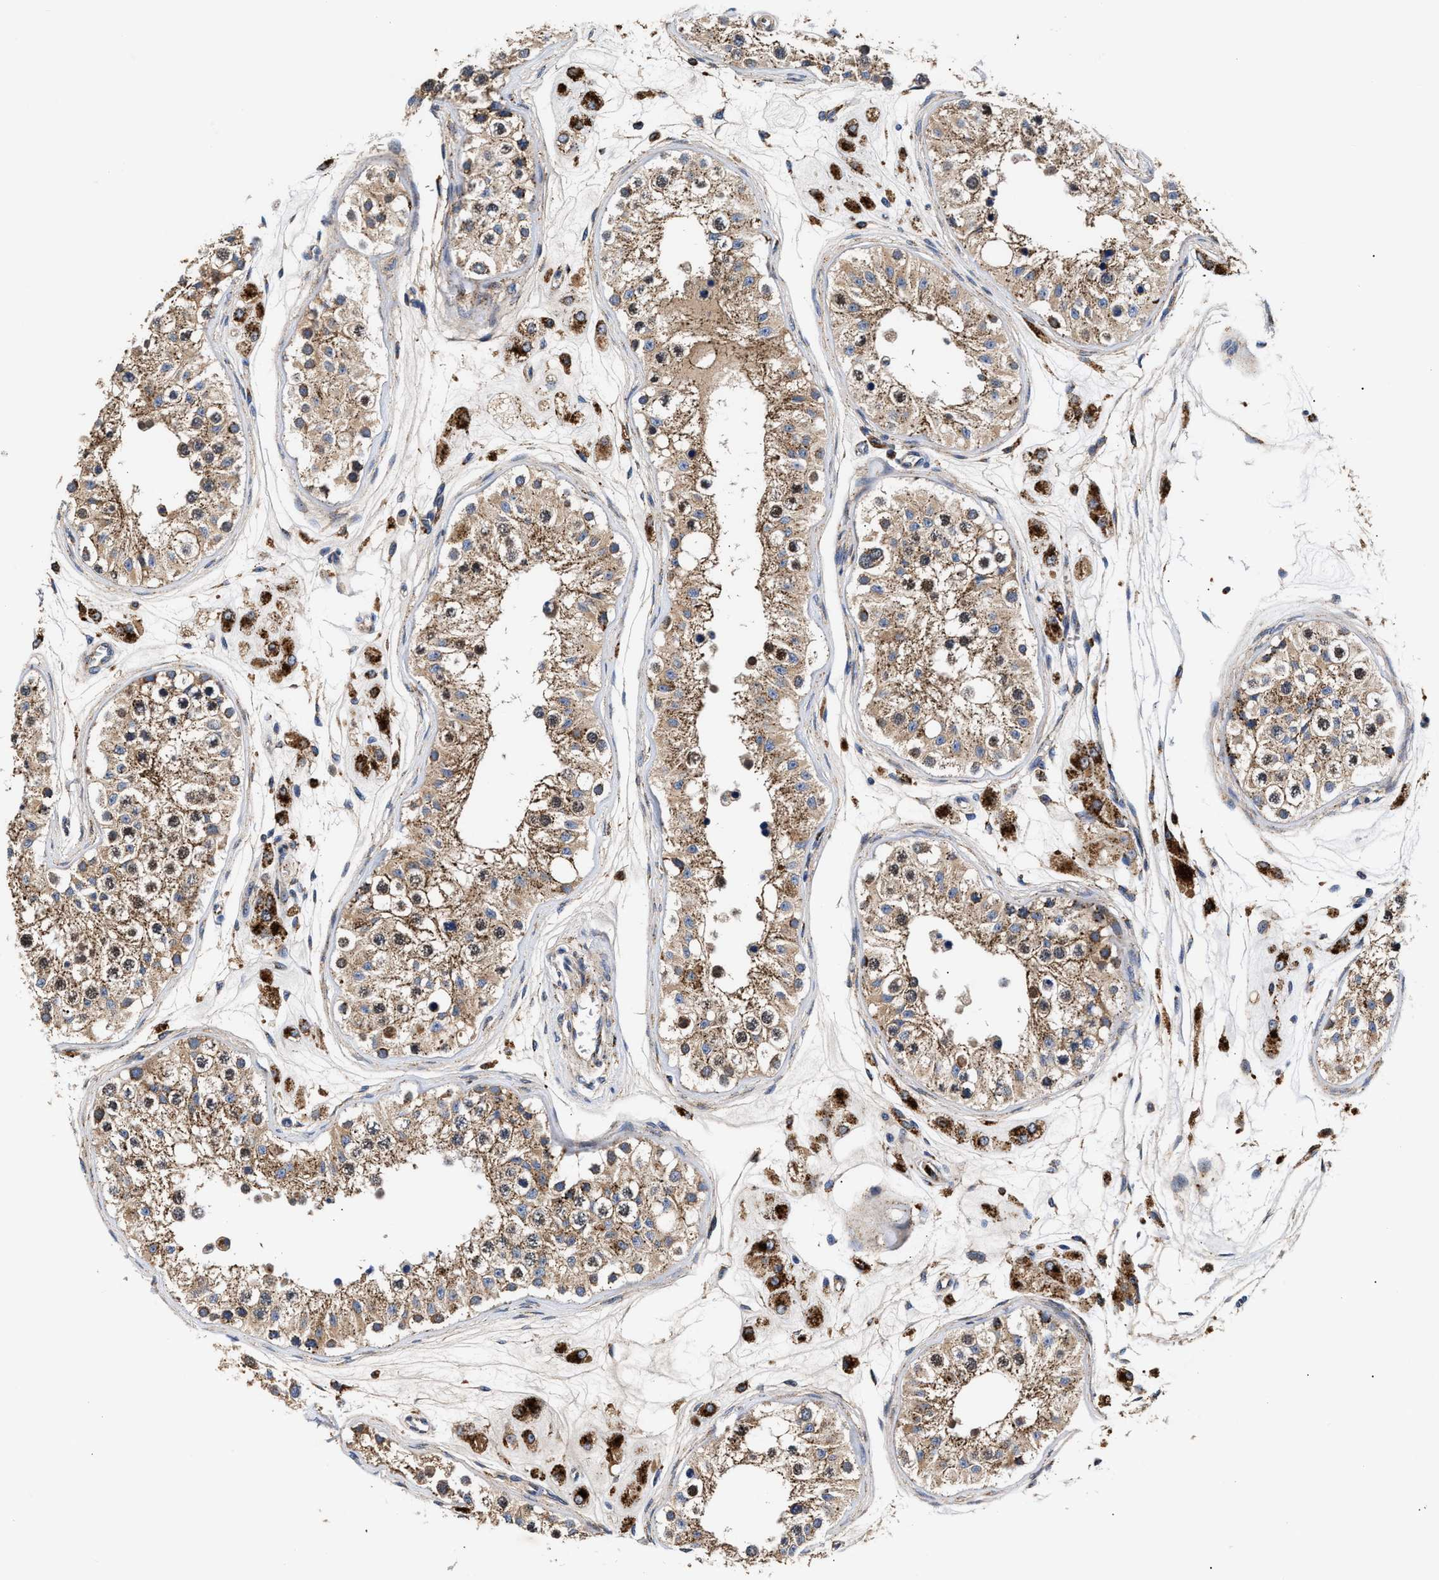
{"staining": {"intensity": "moderate", "quantity": ">75%", "location": "cytoplasmic/membranous"}, "tissue": "testis", "cell_type": "Cells in seminiferous ducts", "image_type": "normal", "snomed": [{"axis": "morphology", "description": "Normal tissue, NOS"}, {"axis": "morphology", "description": "Adenocarcinoma, metastatic, NOS"}, {"axis": "topography", "description": "Testis"}], "caption": "Testis stained for a protein (brown) displays moderate cytoplasmic/membranous positive positivity in about >75% of cells in seminiferous ducts.", "gene": "CCDC146", "patient": {"sex": "male", "age": 26}}